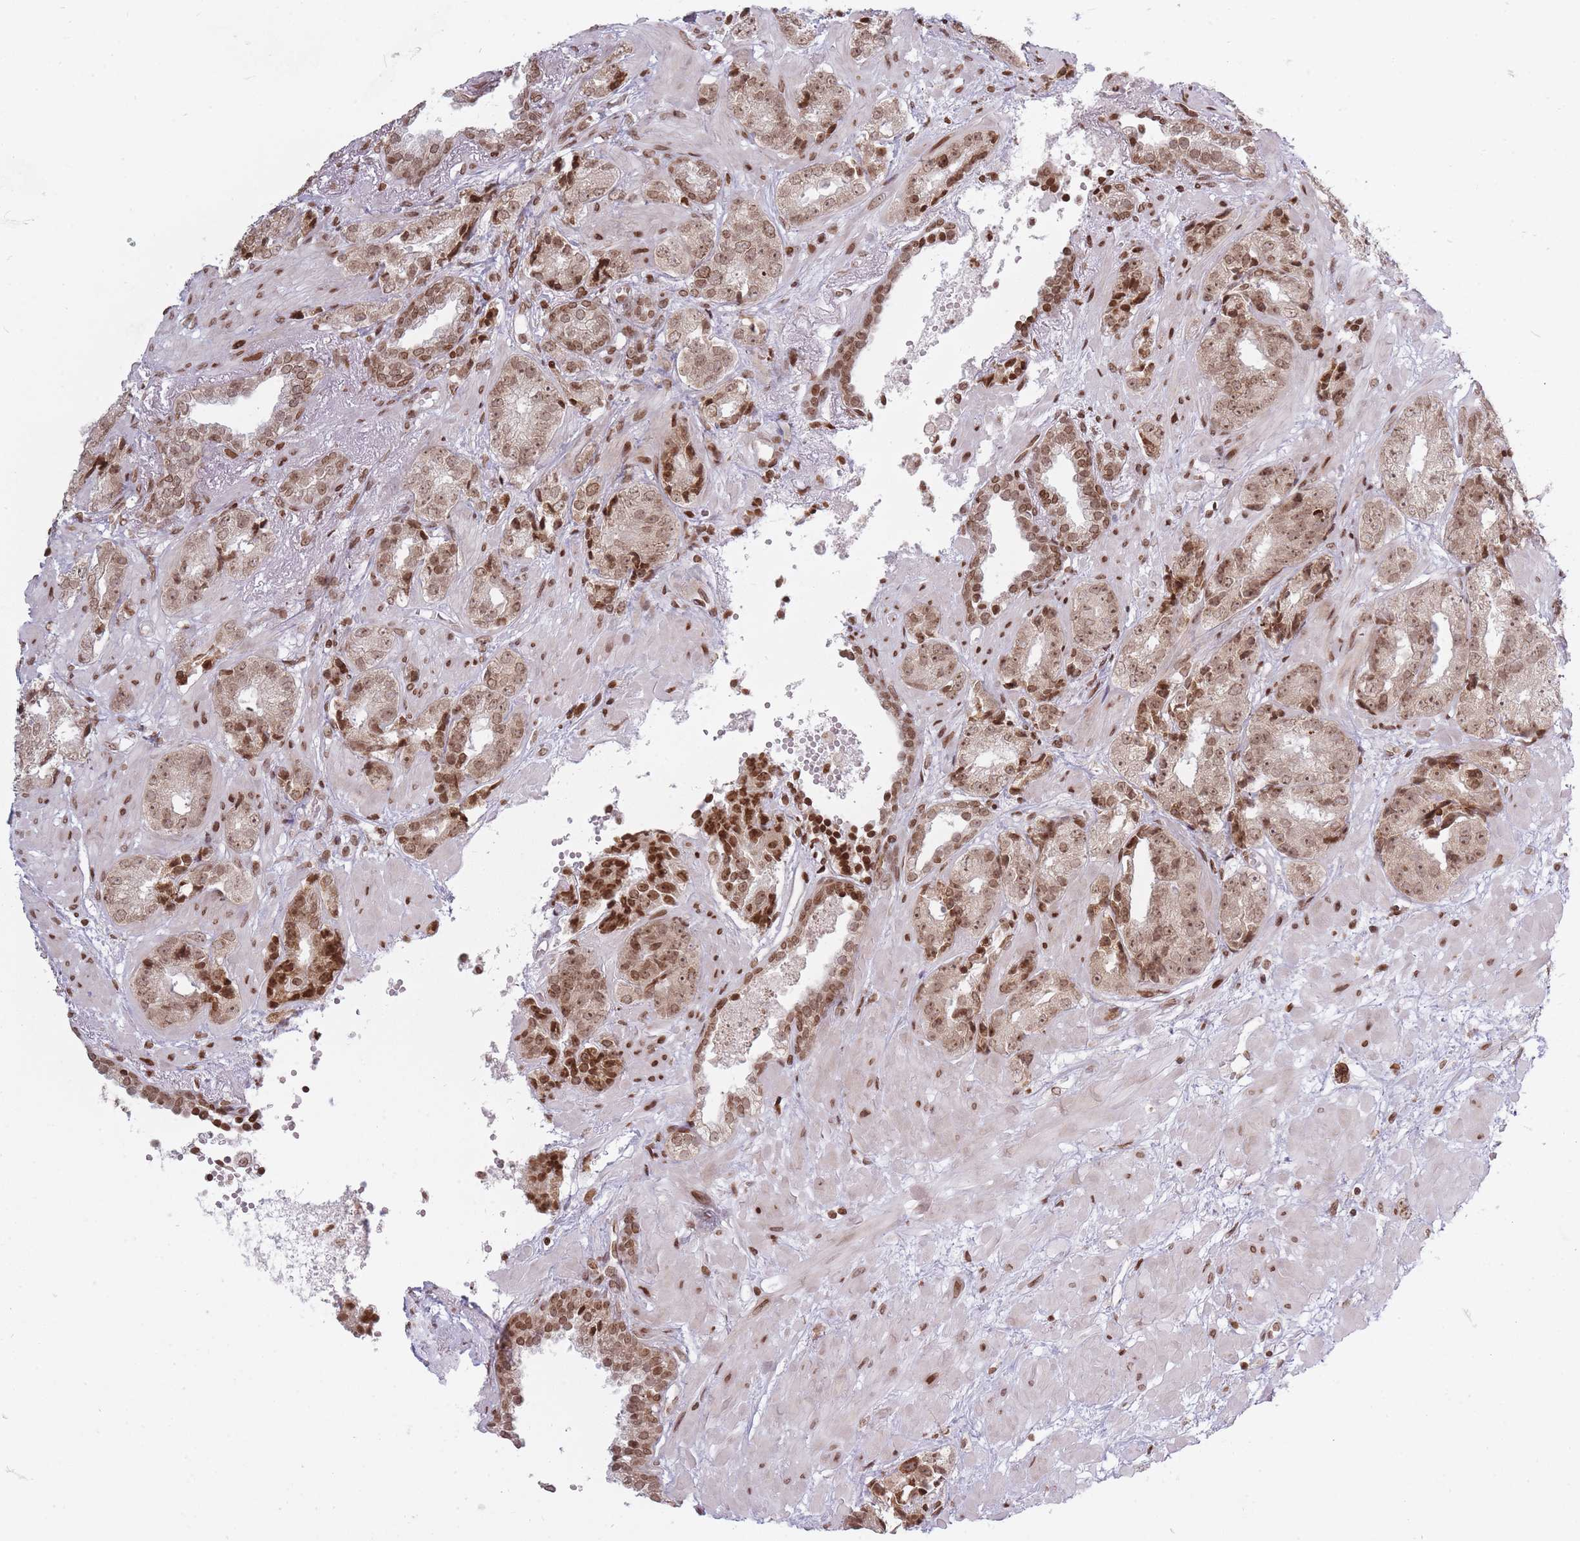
{"staining": {"intensity": "moderate", "quantity": ">75%", "location": "cytoplasmic/membranous,nuclear"}, "tissue": "prostate cancer", "cell_type": "Tumor cells", "image_type": "cancer", "snomed": [{"axis": "morphology", "description": "Adenocarcinoma, High grade"}, {"axis": "topography", "description": "Prostate"}], "caption": "IHC (DAB) staining of prostate cancer displays moderate cytoplasmic/membranous and nuclear protein expression in about >75% of tumor cells. The staining was performed using DAB to visualize the protein expression in brown, while the nuclei were stained in blue with hematoxylin (Magnification: 20x).", "gene": "TMC6", "patient": {"sex": "male", "age": 71}}